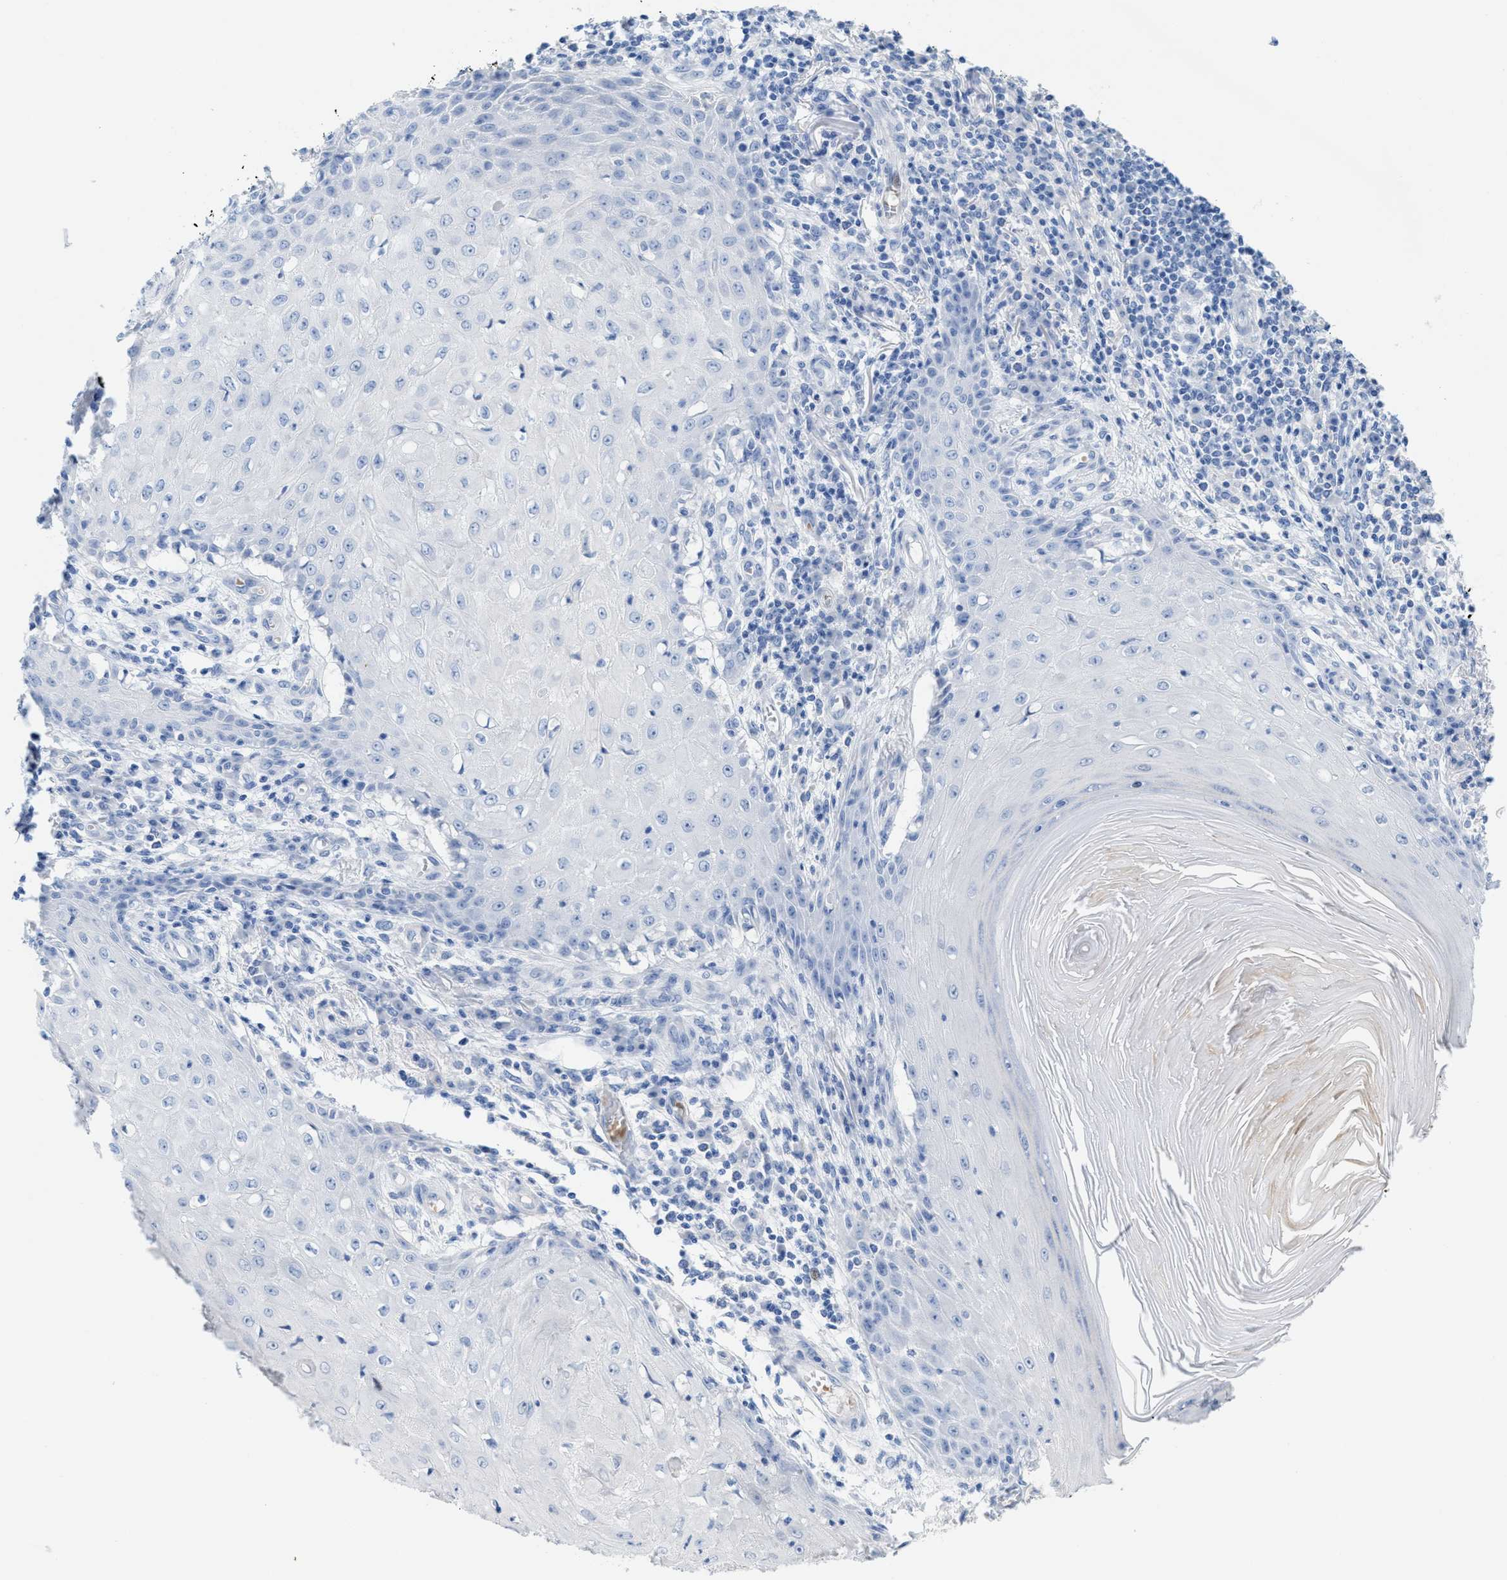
{"staining": {"intensity": "negative", "quantity": "none", "location": "none"}, "tissue": "skin cancer", "cell_type": "Tumor cells", "image_type": "cancer", "snomed": [{"axis": "morphology", "description": "Squamous cell carcinoma, NOS"}, {"axis": "topography", "description": "Skin"}], "caption": "This is an immunohistochemistry (IHC) histopathology image of skin squamous cell carcinoma. There is no staining in tumor cells.", "gene": "ANKFN1", "patient": {"sex": "female", "age": 73}}